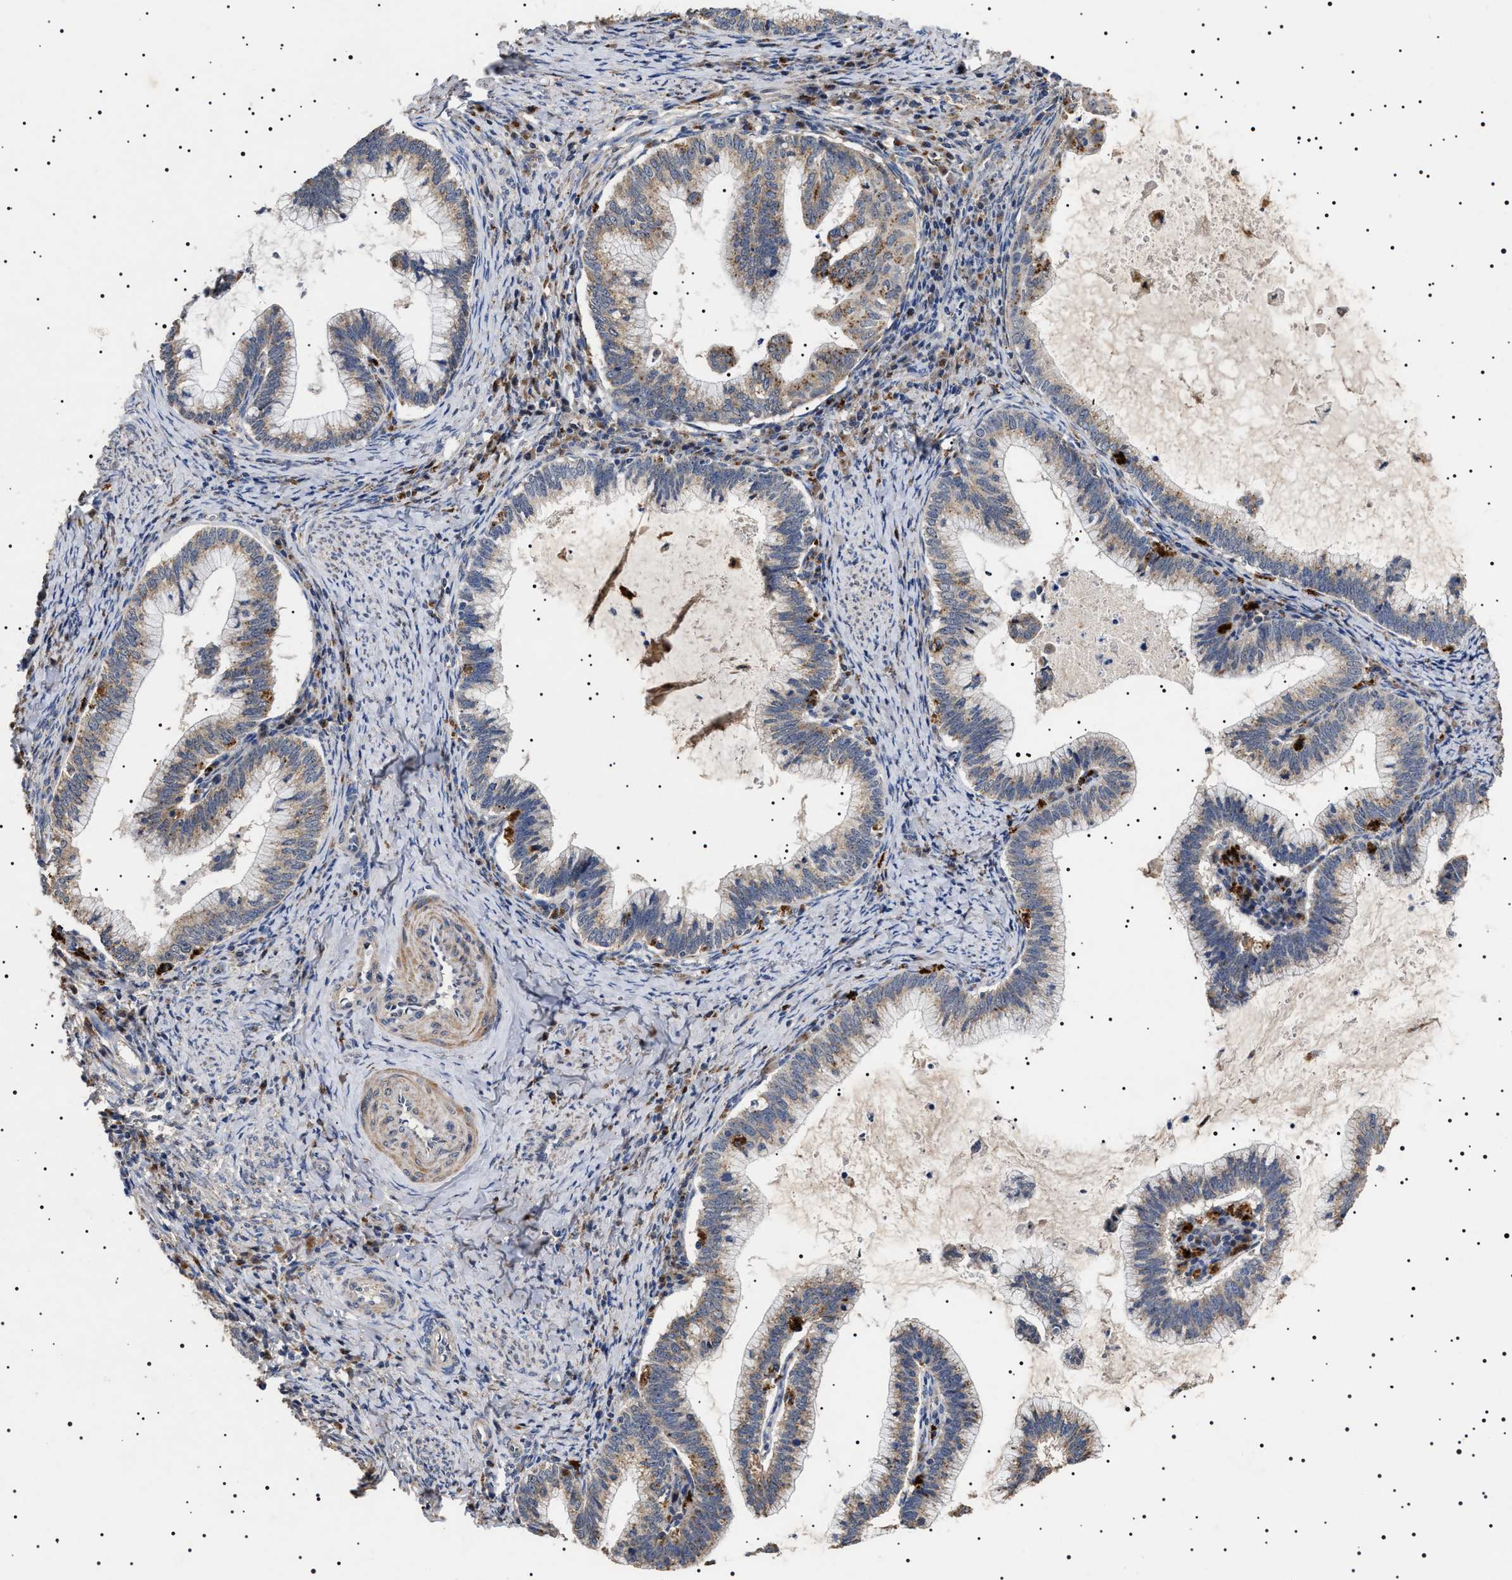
{"staining": {"intensity": "weak", "quantity": "<25%", "location": "cytoplasmic/membranous"}, "tissue": "cervical cancer", "cell_type": "Tumor cells", "image_type": "cancer", "snomed": [{"axis": "morphology", "description": "Adenocarcinoma, NOS"}, {"axis": "topography", "description": "Cervix"}], "caption": "Immunohistochemistry histopathology image of neoplastic tissue: human adenocarcinoma (cervical) stained with DAB (3,3'-diaminobenzidine) demonstrates no significant protein staining in tumor cells. The staining is performed using DAB (3,3'-diaminobenzidine) brown chromogen with nuclei counter-stained in using hematoxylin.", "gene": "RAB34", "patient": {"sex": "female", "age": 36}}